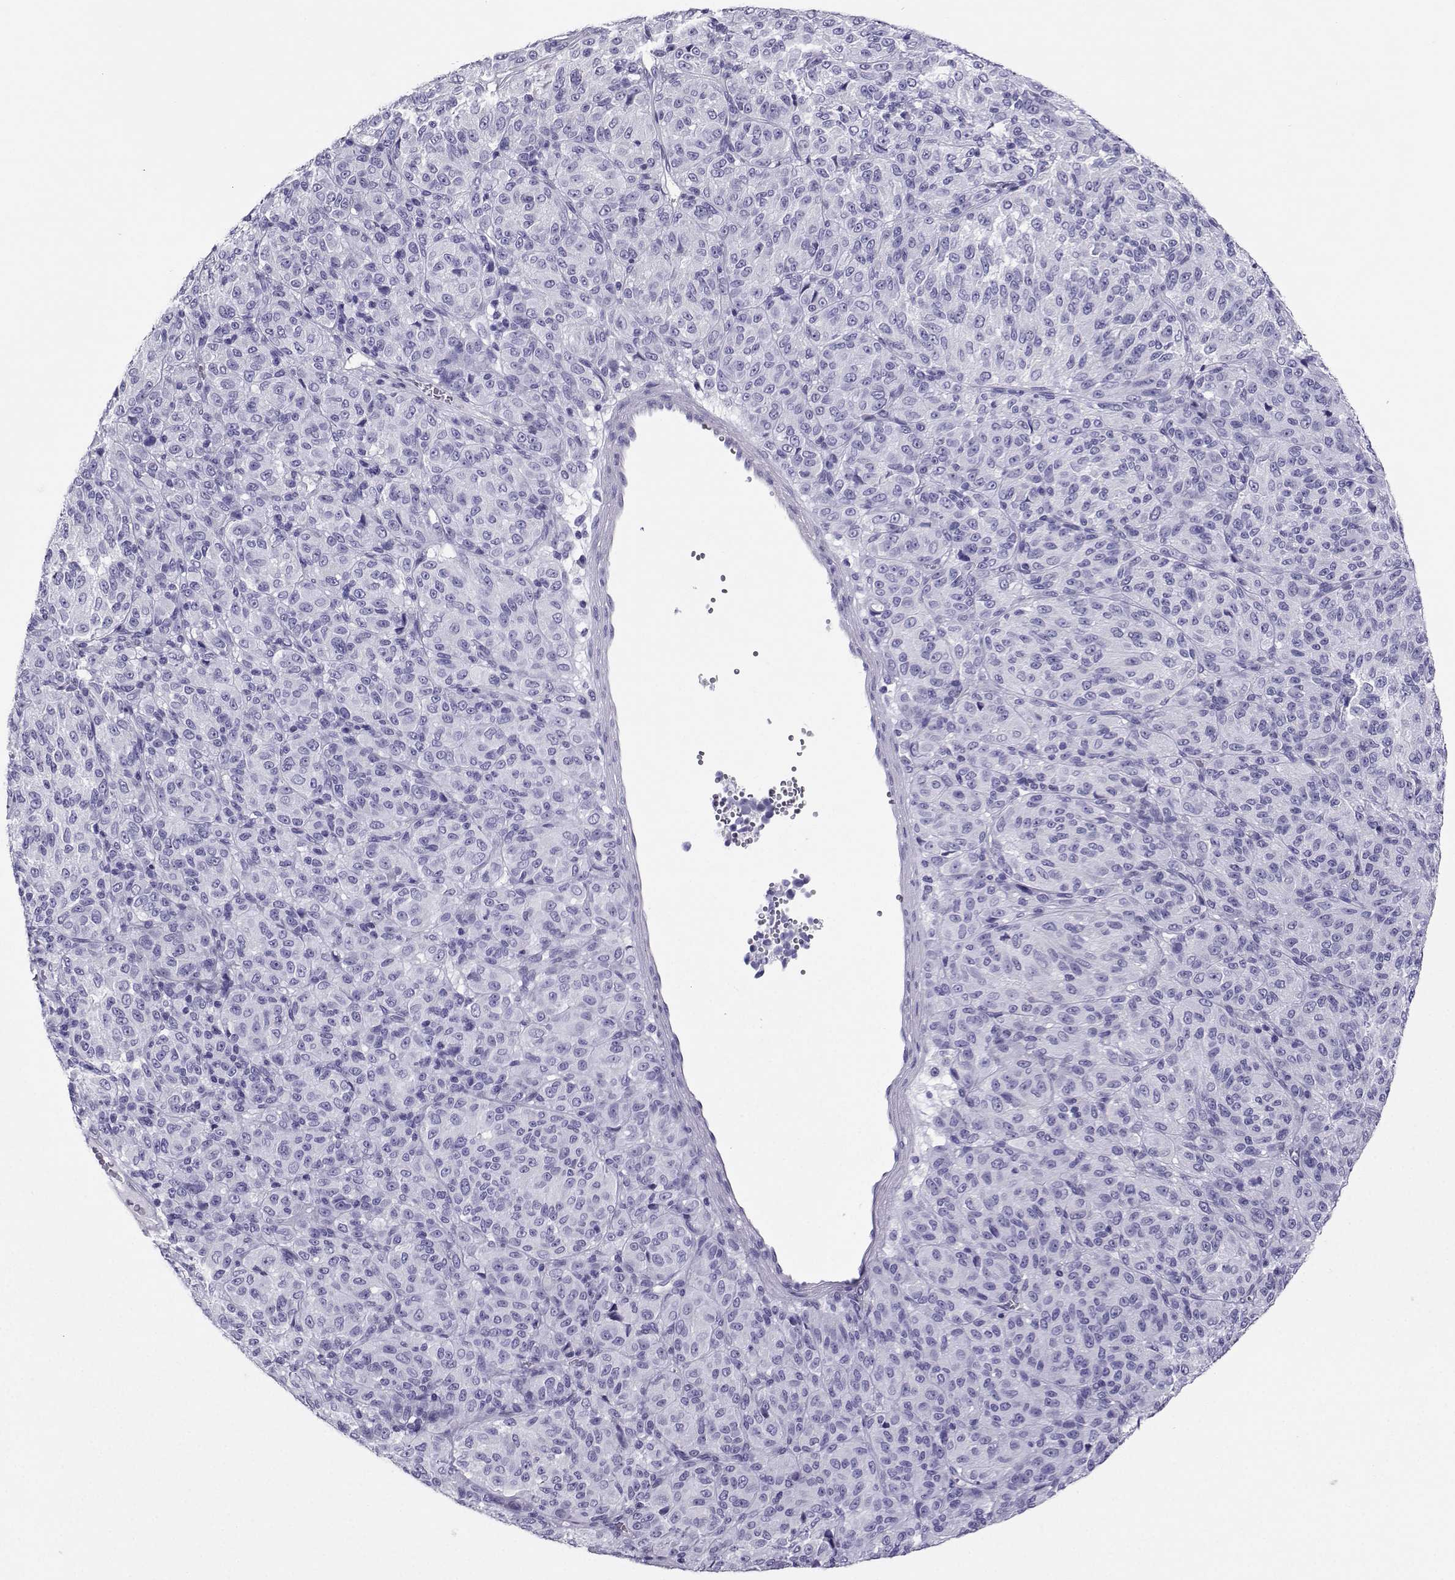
{"staining": {"intensity": "negative", "quantity": "none", "location": "none"}, "tissue": "melanoma", "cell_type": "Tumor cells", "image_type": "cancer", "snomed": [{"axis": "morphology", "description": "Malignant melanoma, Metastatic site"}, {"axis": "topography", "description": "Brain"}], "caption": "Tumor cells show no significant expression in malignant melanoma (metastatic site). Nuclei are stained in blue.", "gene": "CD109", "patient": {"sex": "female", "age": 56}}